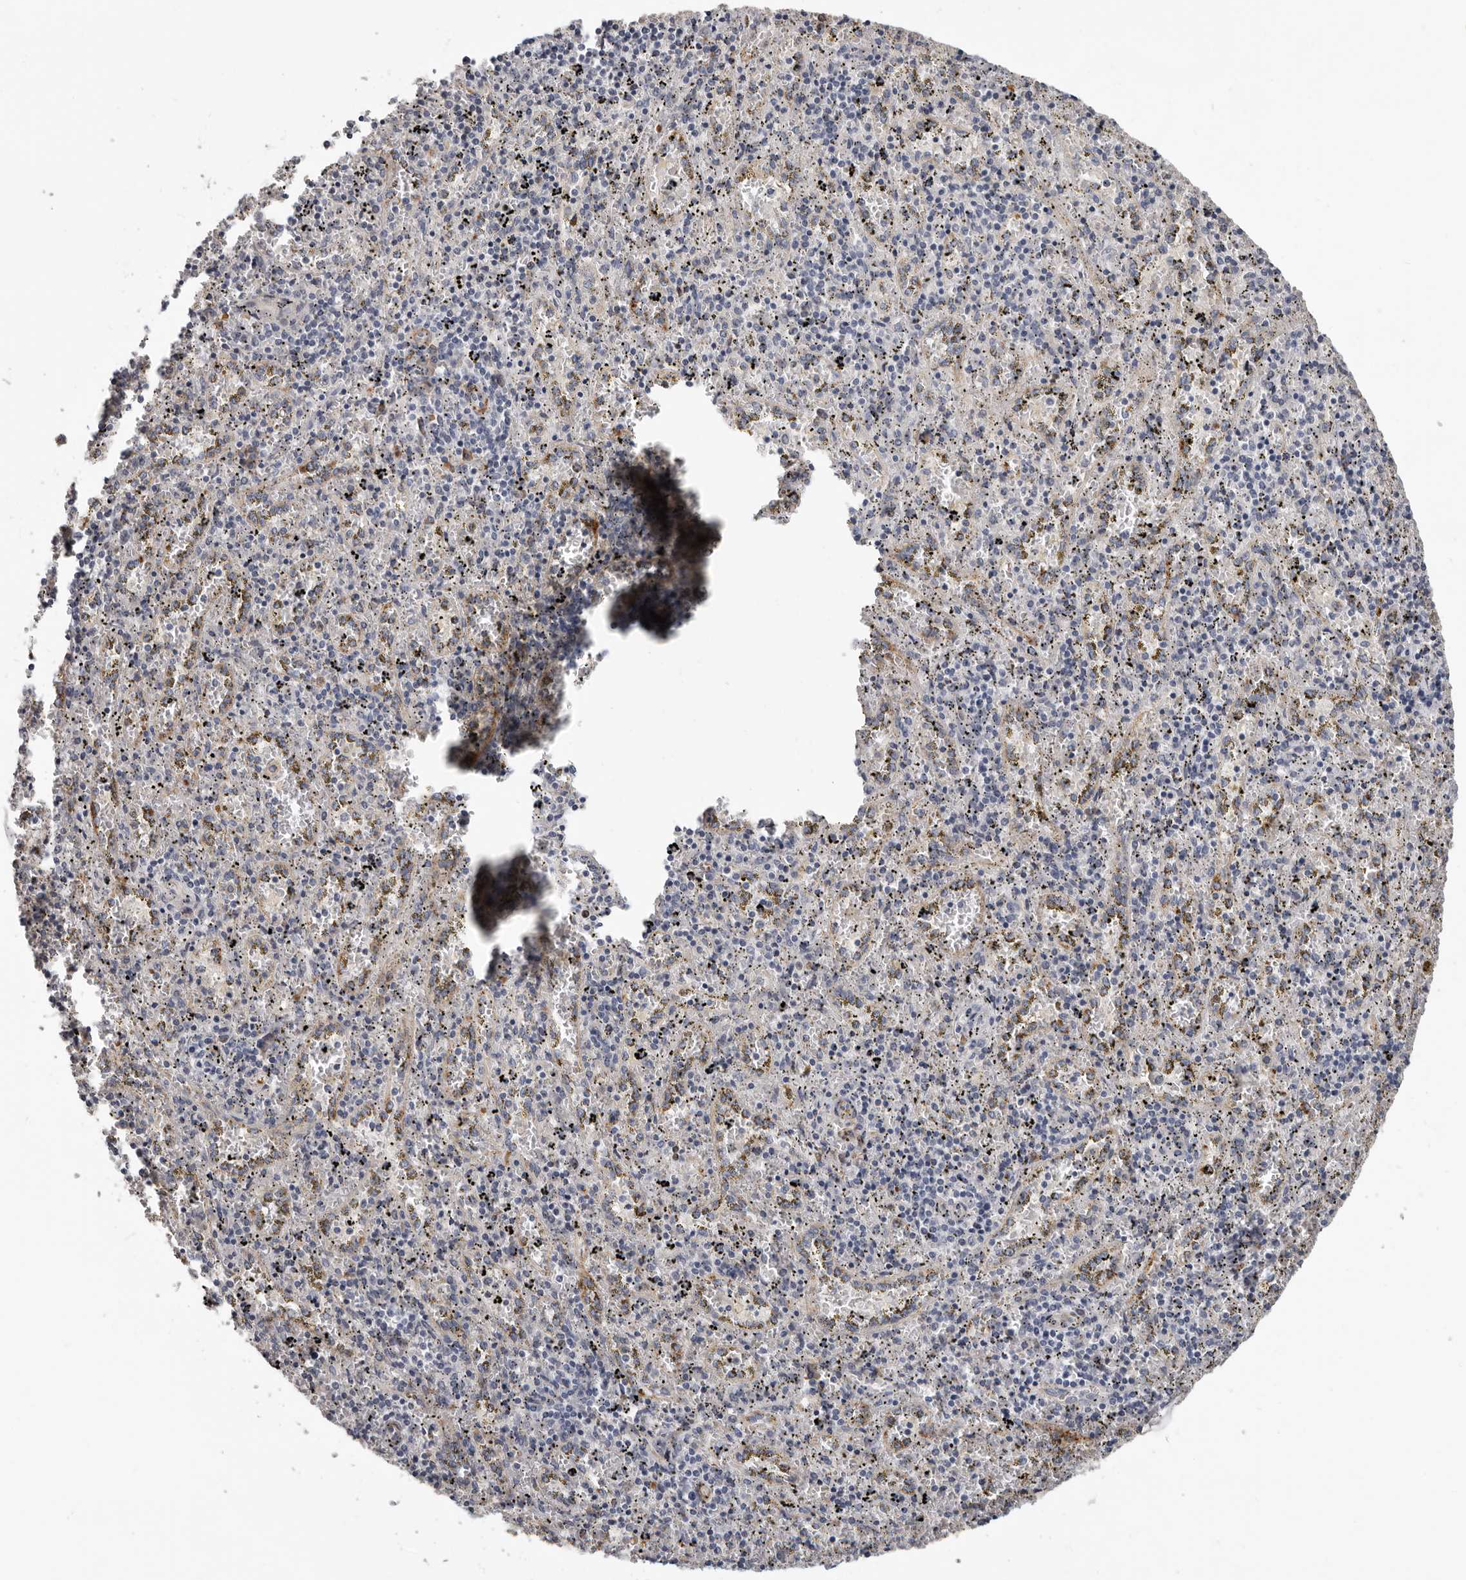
{"staining": {"intensity": "negative", "quantity": "none", "location": "none"}, "tissue": "spleen", "cell_type": "Cells in red pulp", "image_type": "normal", "snomed": [{"axis": "morphology", "description": "Normal tissue, NOS"}, {"axis": "topography", "description": "Spleen"}], "caption": "This photomicrograph is of normal spleen stained with immunohistochemistry to label a protein in brown with the nuclei are counter-stained blue. There is no staining in cells in red pulp.", "gene": "CDCA8", "patient": {"sex": "male", "age": 11}}